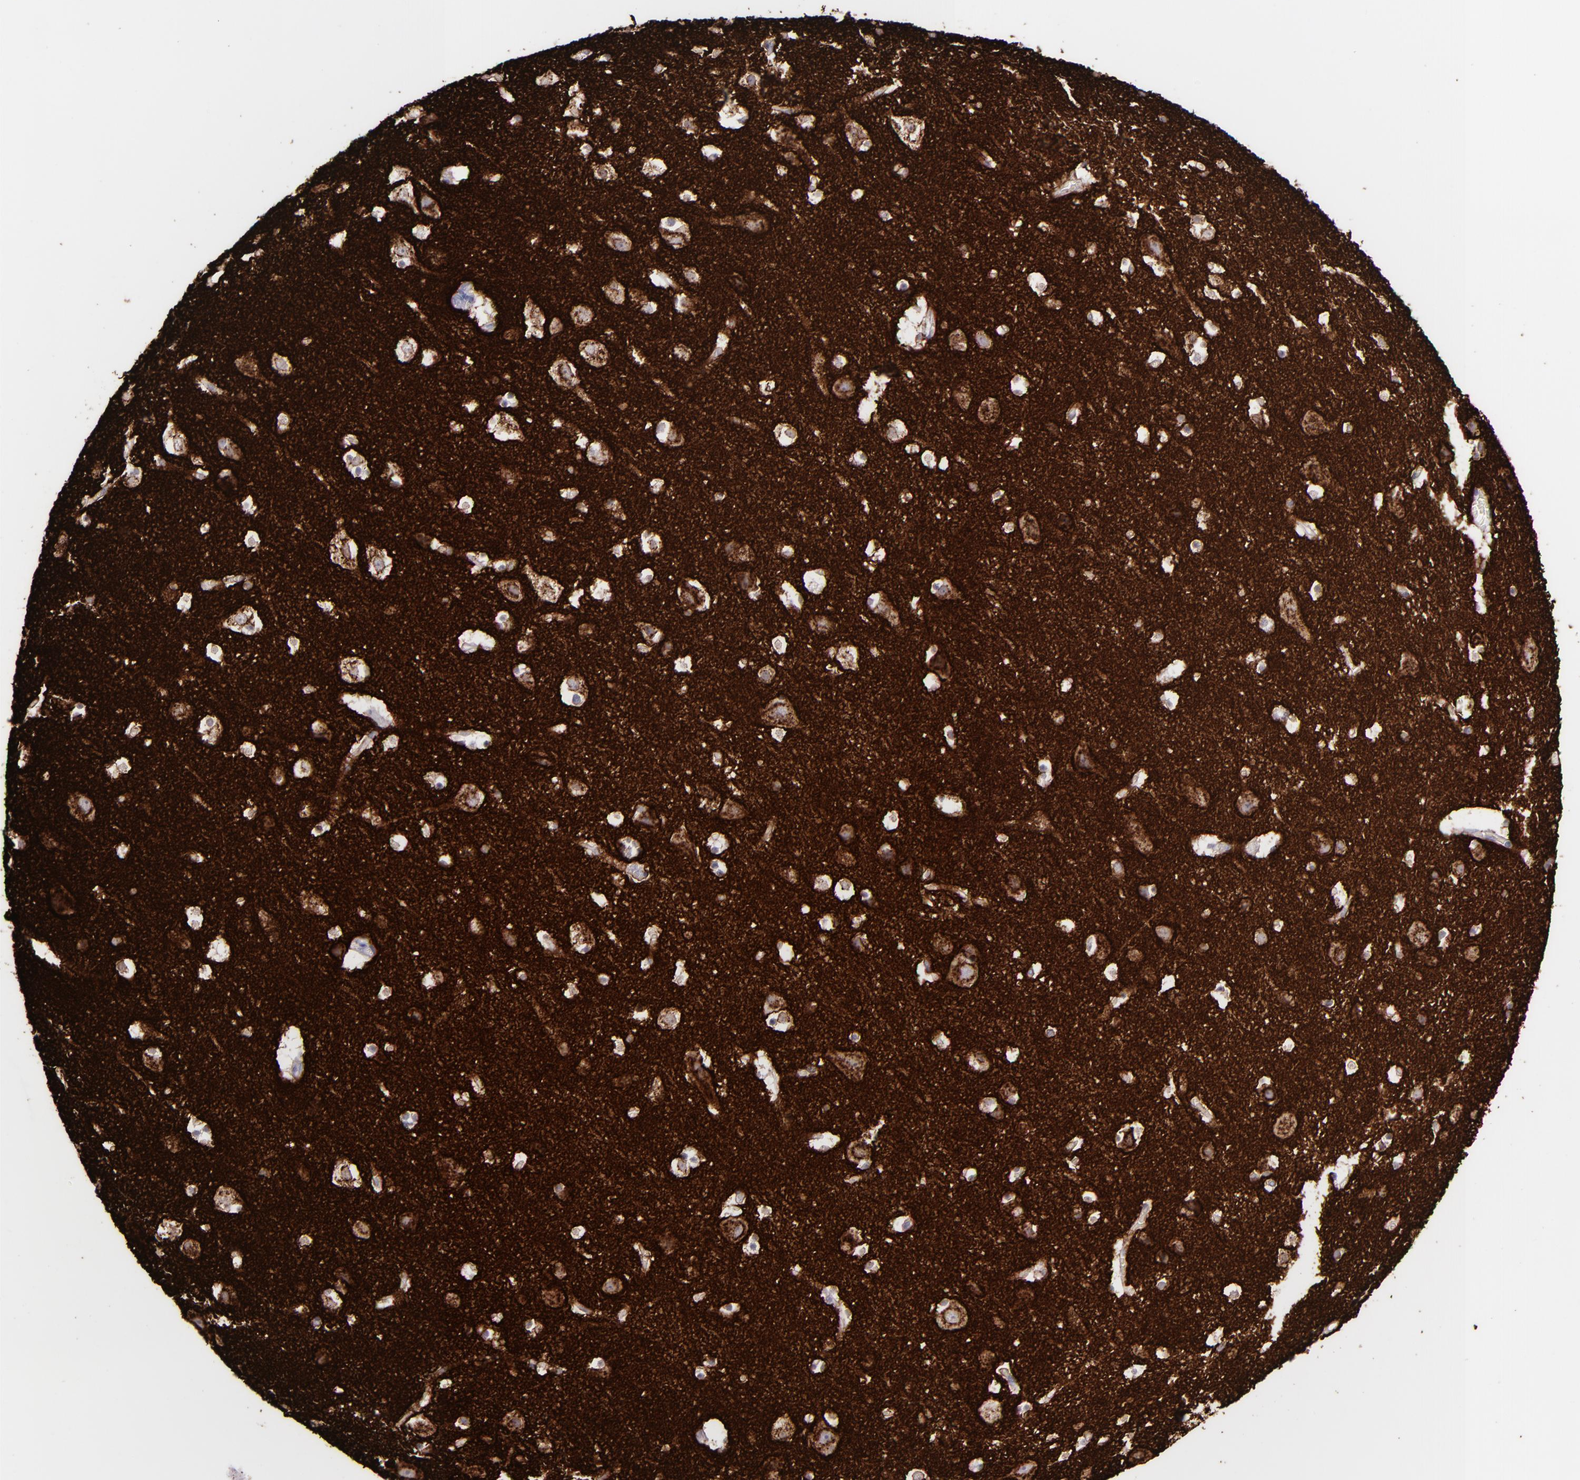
{"staining": {"intensity": "negative", "quantity": "none", "location": "none"}, "tissue": "cerebral cortex", "cell_type": "Endothelial cells", "image_type": "normal", "snomed": [{"axis": "morphology", "description": "Normal tissue, NOS"}, {"axis": "topography", "description": "Cerebral cortex"}], "caption": "High magnification brightfield microscopy of normal cerebral cortex stained with DAB (brown) and counterstained with hematoxylin (blue): endothelial cells show no significant expression.", "gene": "SNAP25", "patient": {"sex": "male", "age": 45}}